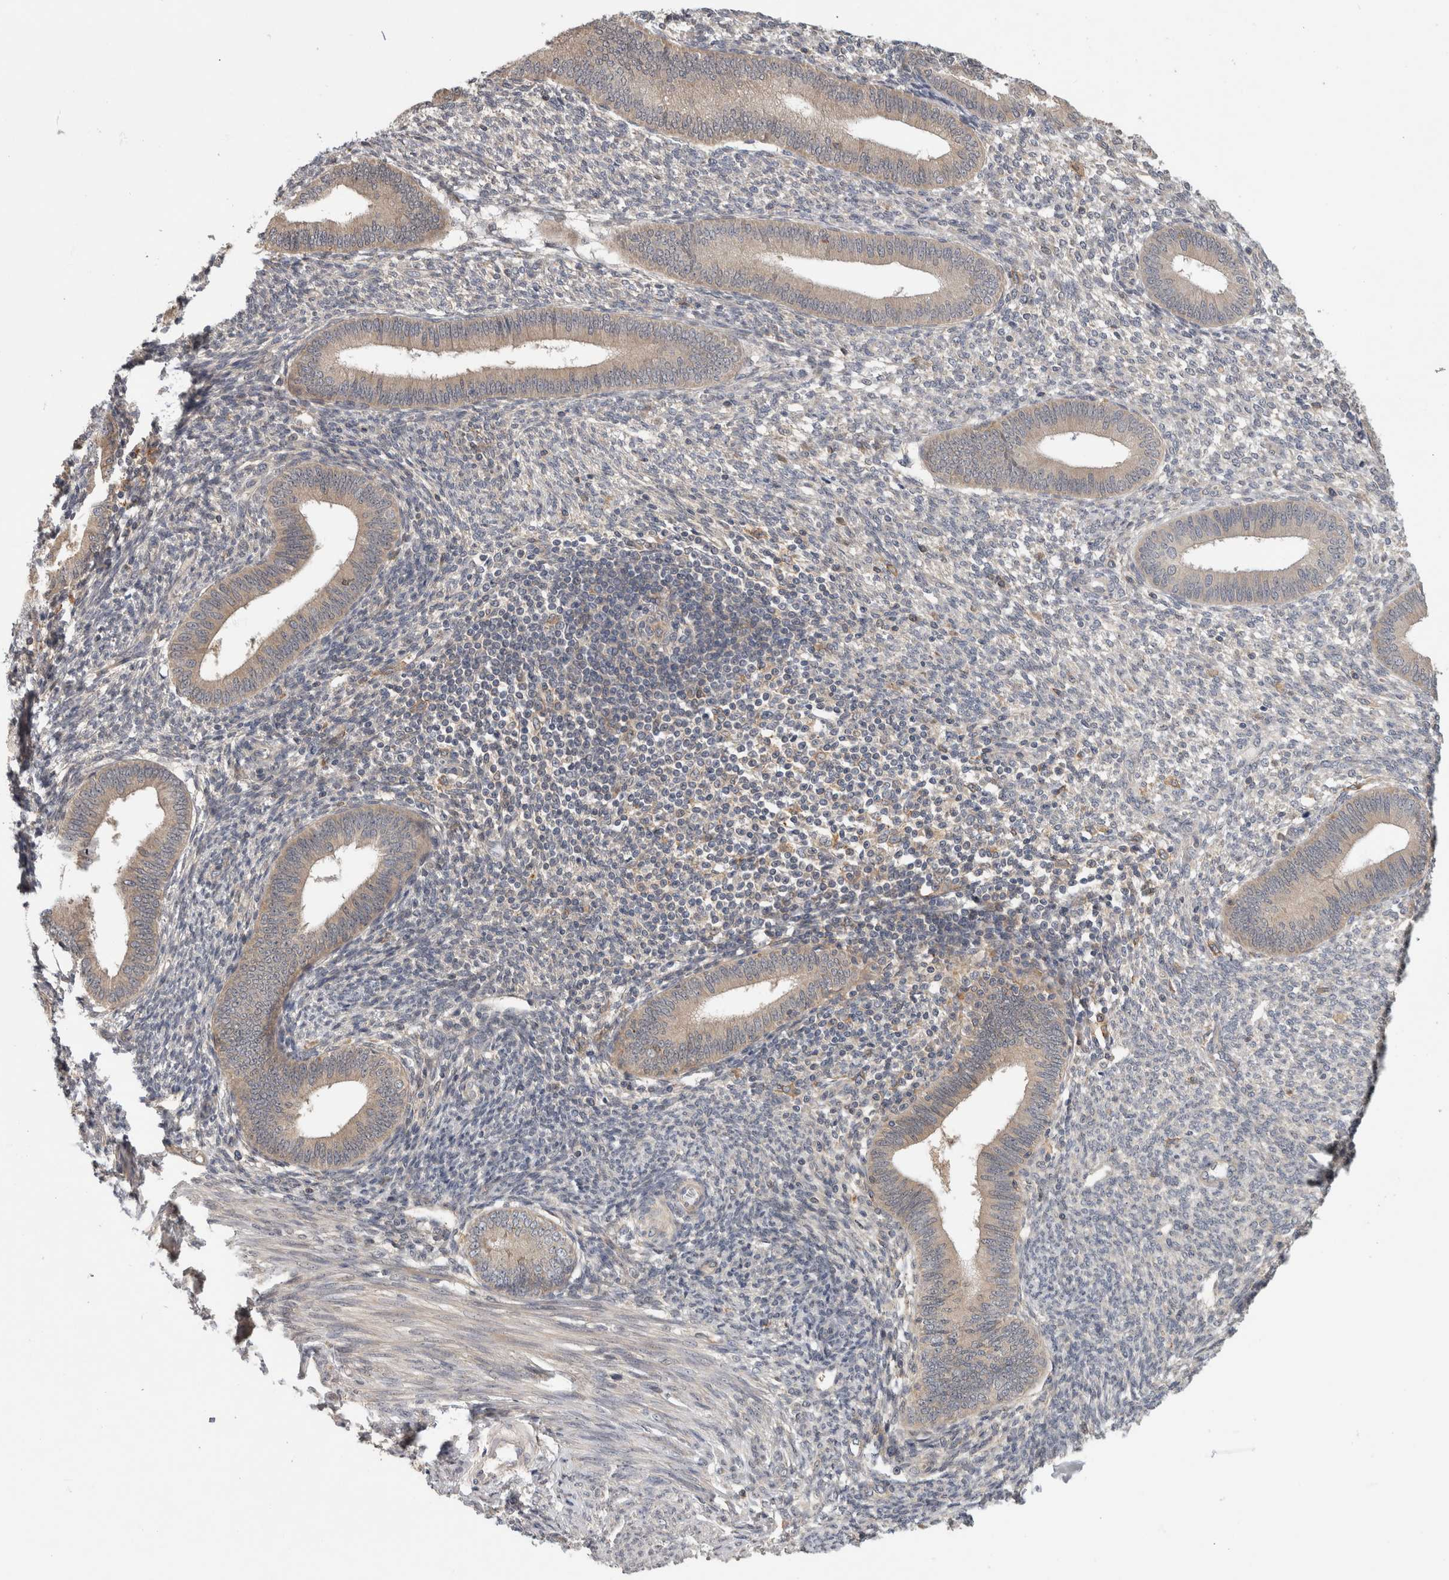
{"staining": {"intensity": "weak", "quantity": "<25%", "location": "cytoplasmic/membranous"}, "tissue": "endometrium", "cell_type": "Cells in endometrial stroma", "image_type": "normal", "snomed": [{"axis": "morphology", "description": "Normal tissue, NOS"}, {"axis": "topography", "description": "Endometrium"}], "caption": "Photomicrograph shows no significant protein expression in cells in endometrial stroma of benign endometrium.", "gene": "PGM1", "patient": {"sex": "female", "age": 46}}